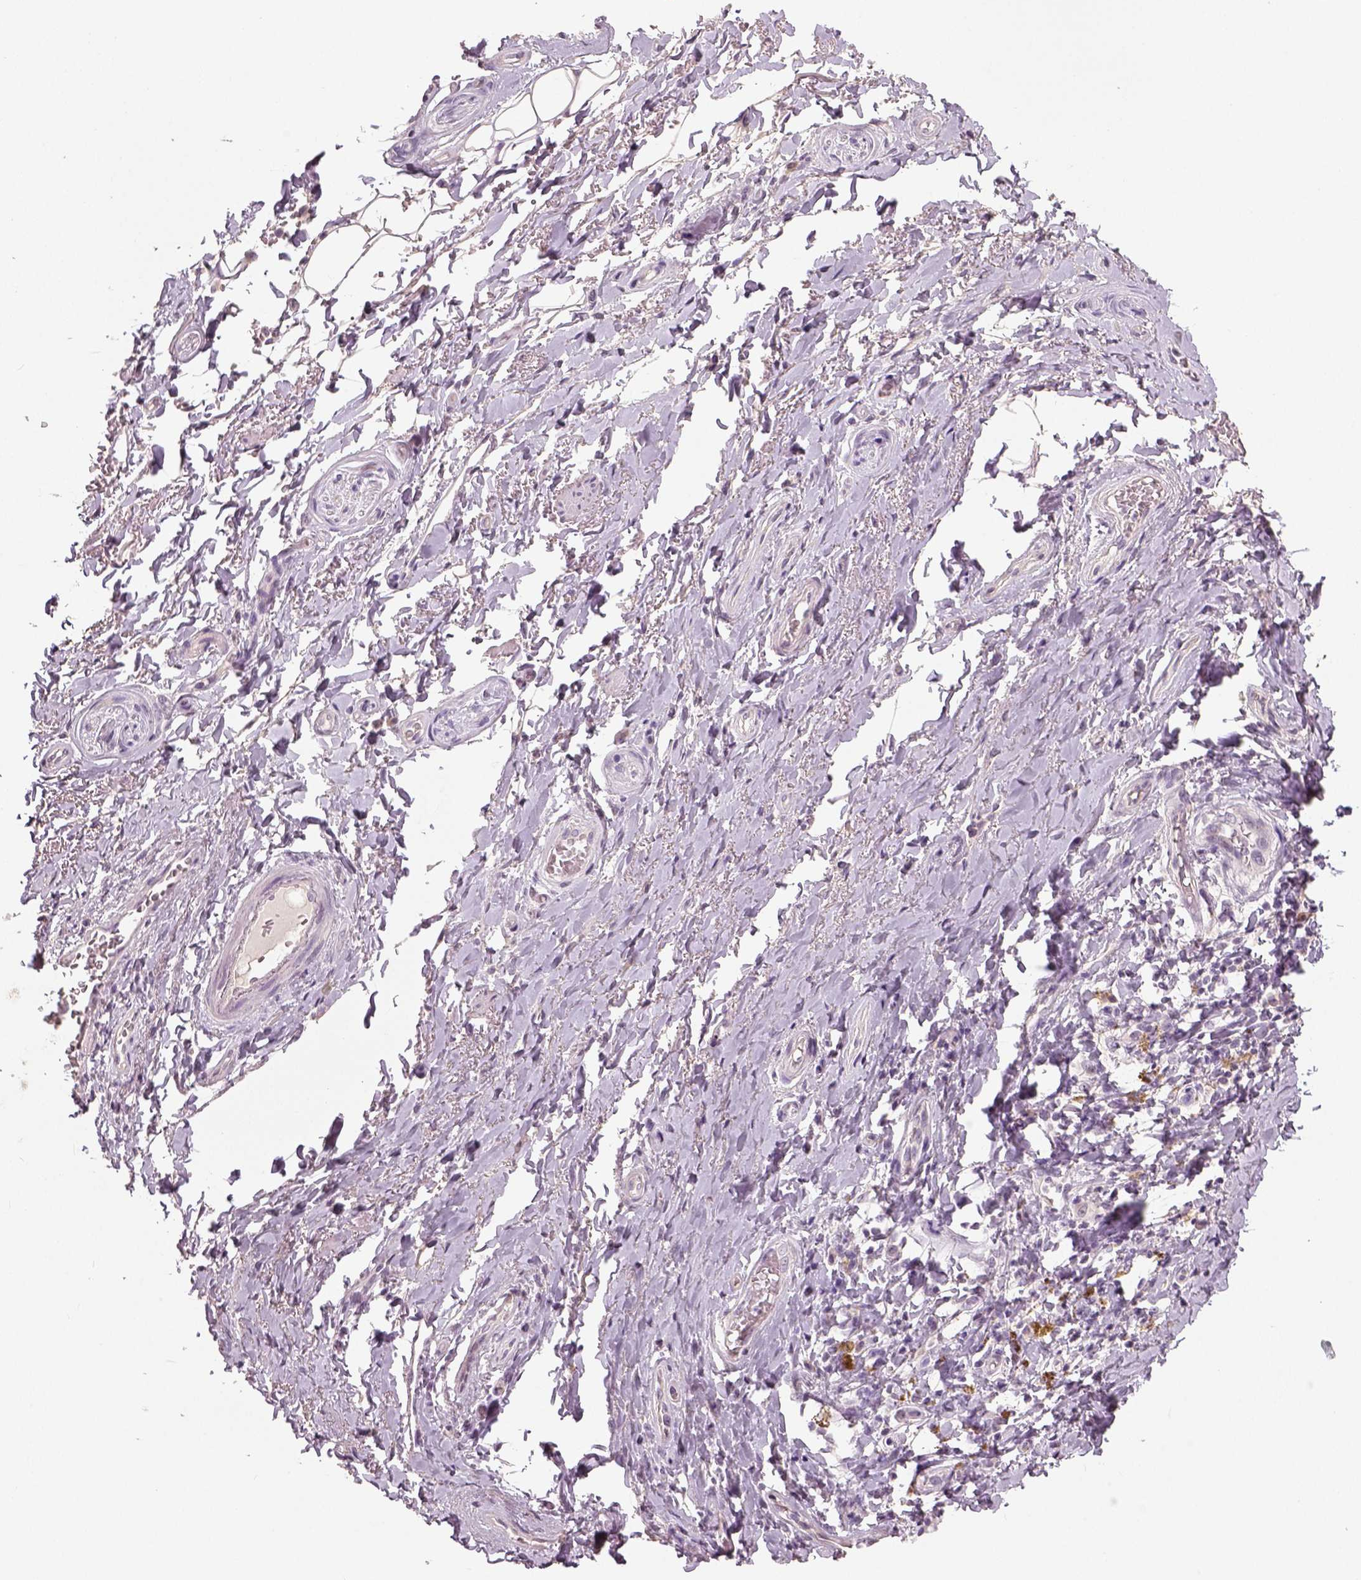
{"staining": {"intensity": "negative", "quantity": "none", "location": "none"}, "tissue": "adipose tissue", "cell_type": "Adipocytes", "image_type": "normal", "snomed": [{"axis": "morphology", "description": "Normal tissue, NOS"}, {"axis": "topography", "description": "Anal"}, {"axis": "topography", "description": "Peripheral nerve tissue"}], "caption": "A histopathology image of human adipose tissue is negative for staining in adipocytes.", "gene": "NECAB1", "patient": {"sex": "male", "age": 53}}